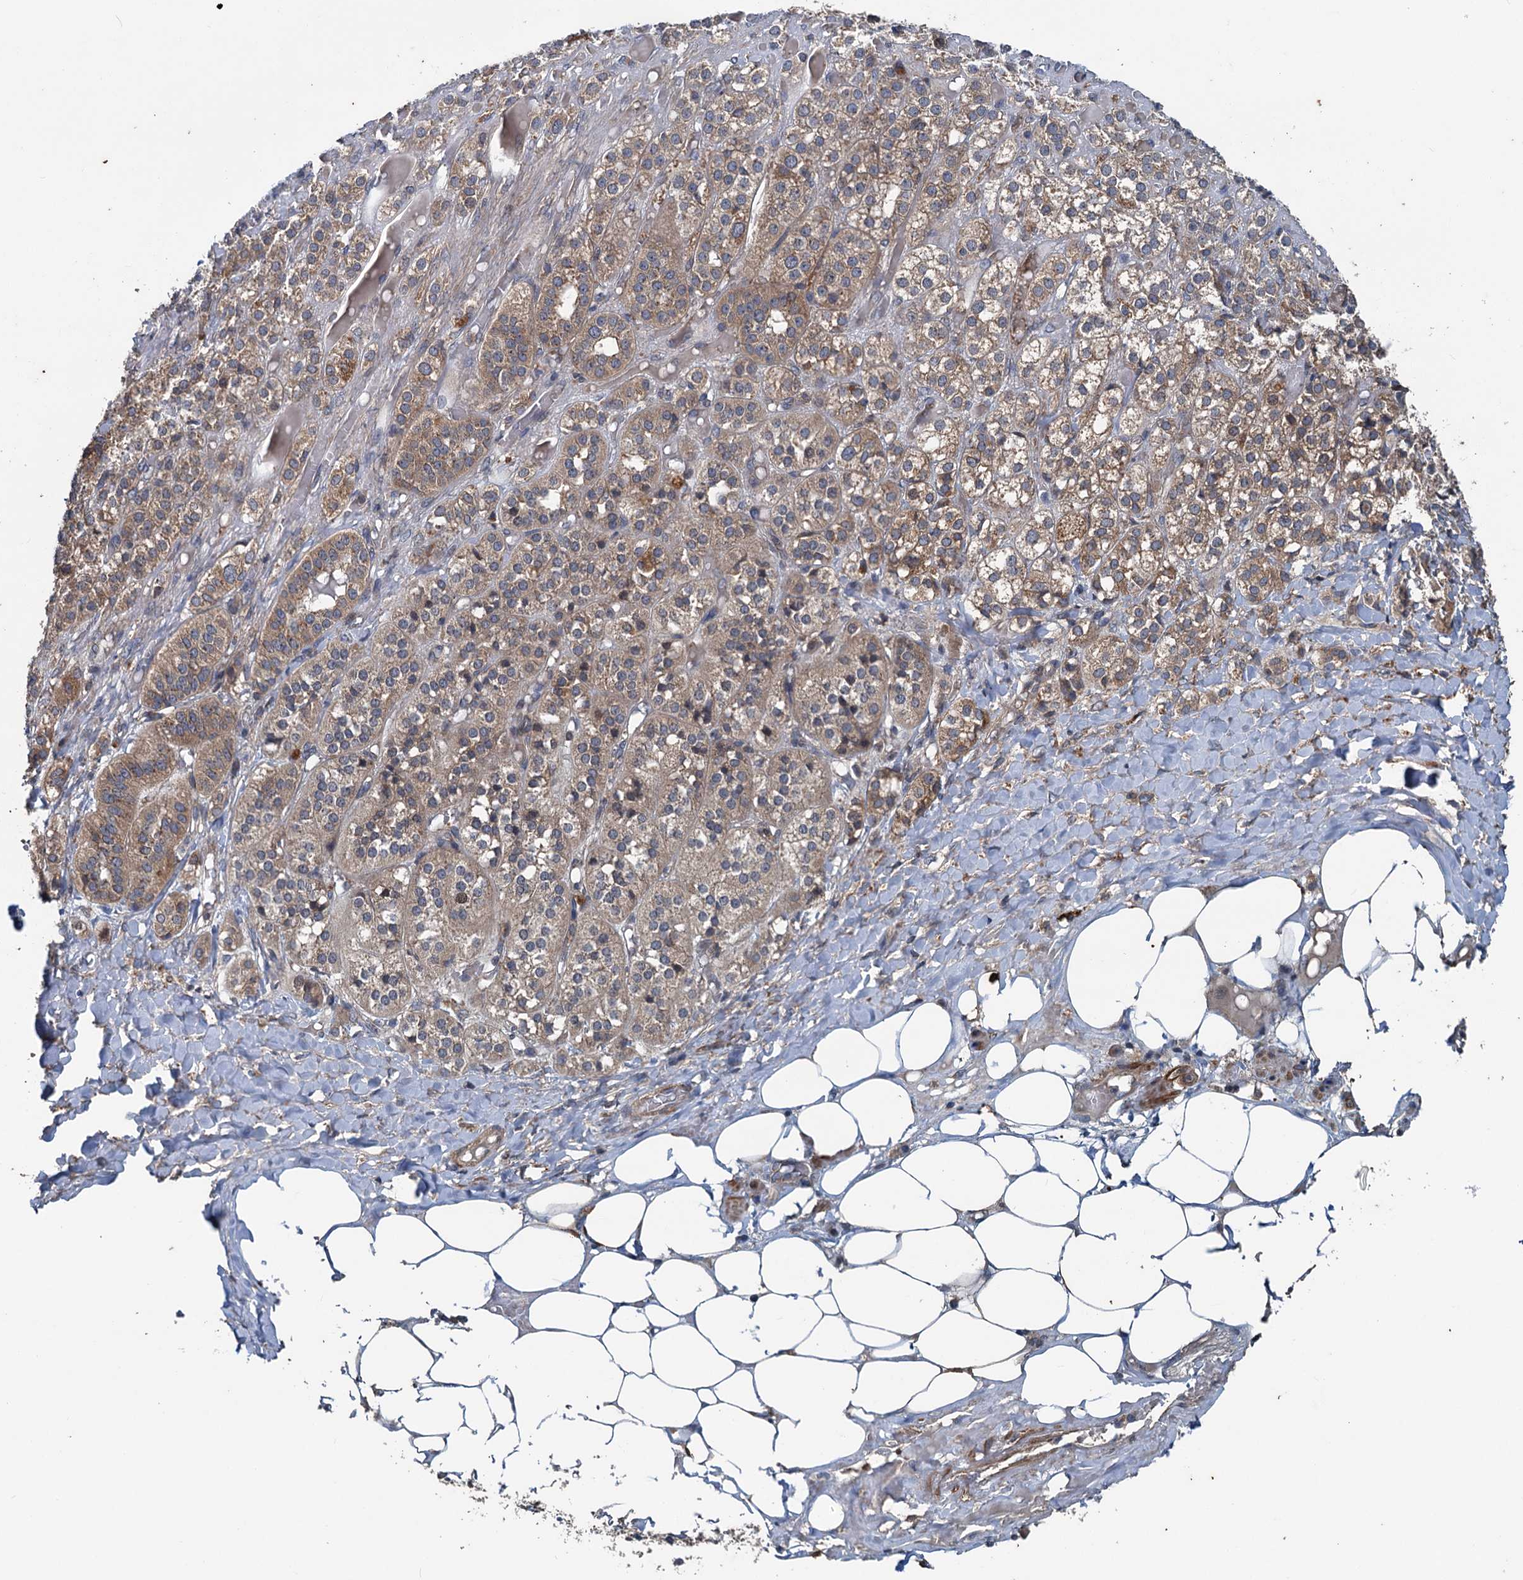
{"staining": {"intensity": "moderate", "quantity": ">75%", "location": "cytoplasmic/membranous"}, "tissue": "adrenal gland", "cell_type": "Glandular cells", "image_type": "normal", "snomed": [{"axis": "morphology", "description": "Normal tissue, NOS"}, {"axis": "topography", "description": "Adrenal gland"}], "caption": "A brown stain labels moderate cytoplasmic/membranous positivity of a protein in glandular cells of unremarkable human adrenal gland.", "gene": "TEDC1", "patient": {"sex": "female", "age": 61}}